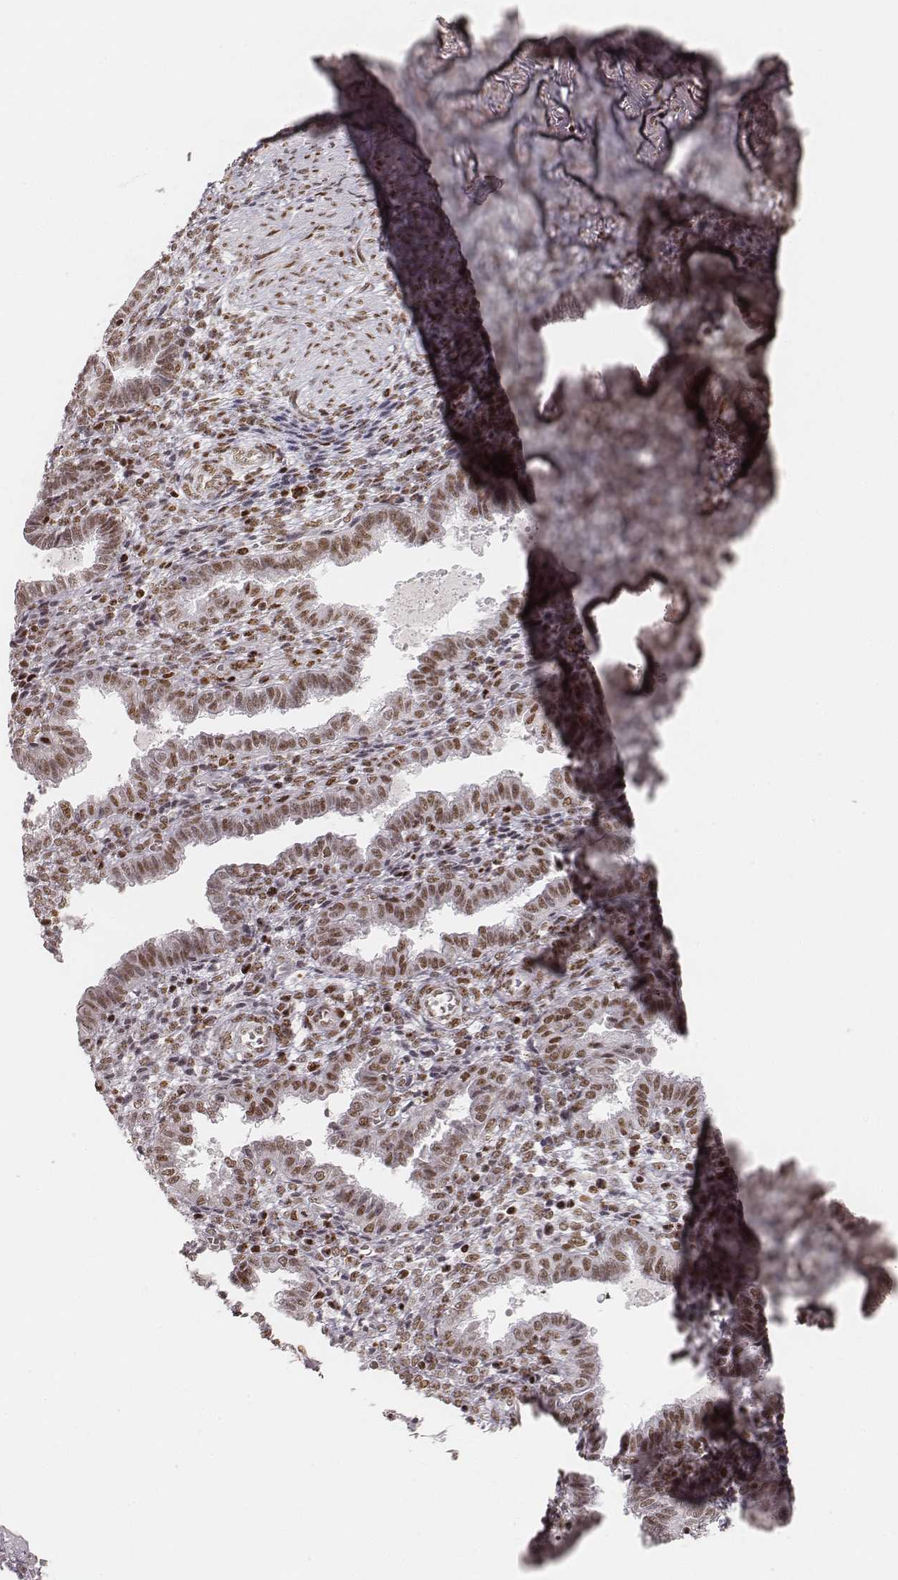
{"staining": {"intensity": "moderate", "quantity": ">75%", "location": "nuclear"}, "tissue": "endometrium", "cell_type": "Cells in endometrial stroma", "image_type": "normal", "snomed": [{"axis": "morphology", "description": "Normal tissue, NOS"}, {"axis": "topography", "description": "Endometrium"}], "caption": "Endometrium stained with IHC shows moderate nuclear expression in about >75% of cells in endometrial stroma.", "gene": "HNRNPC", "patient": {"sex": "female", "age": 37}}